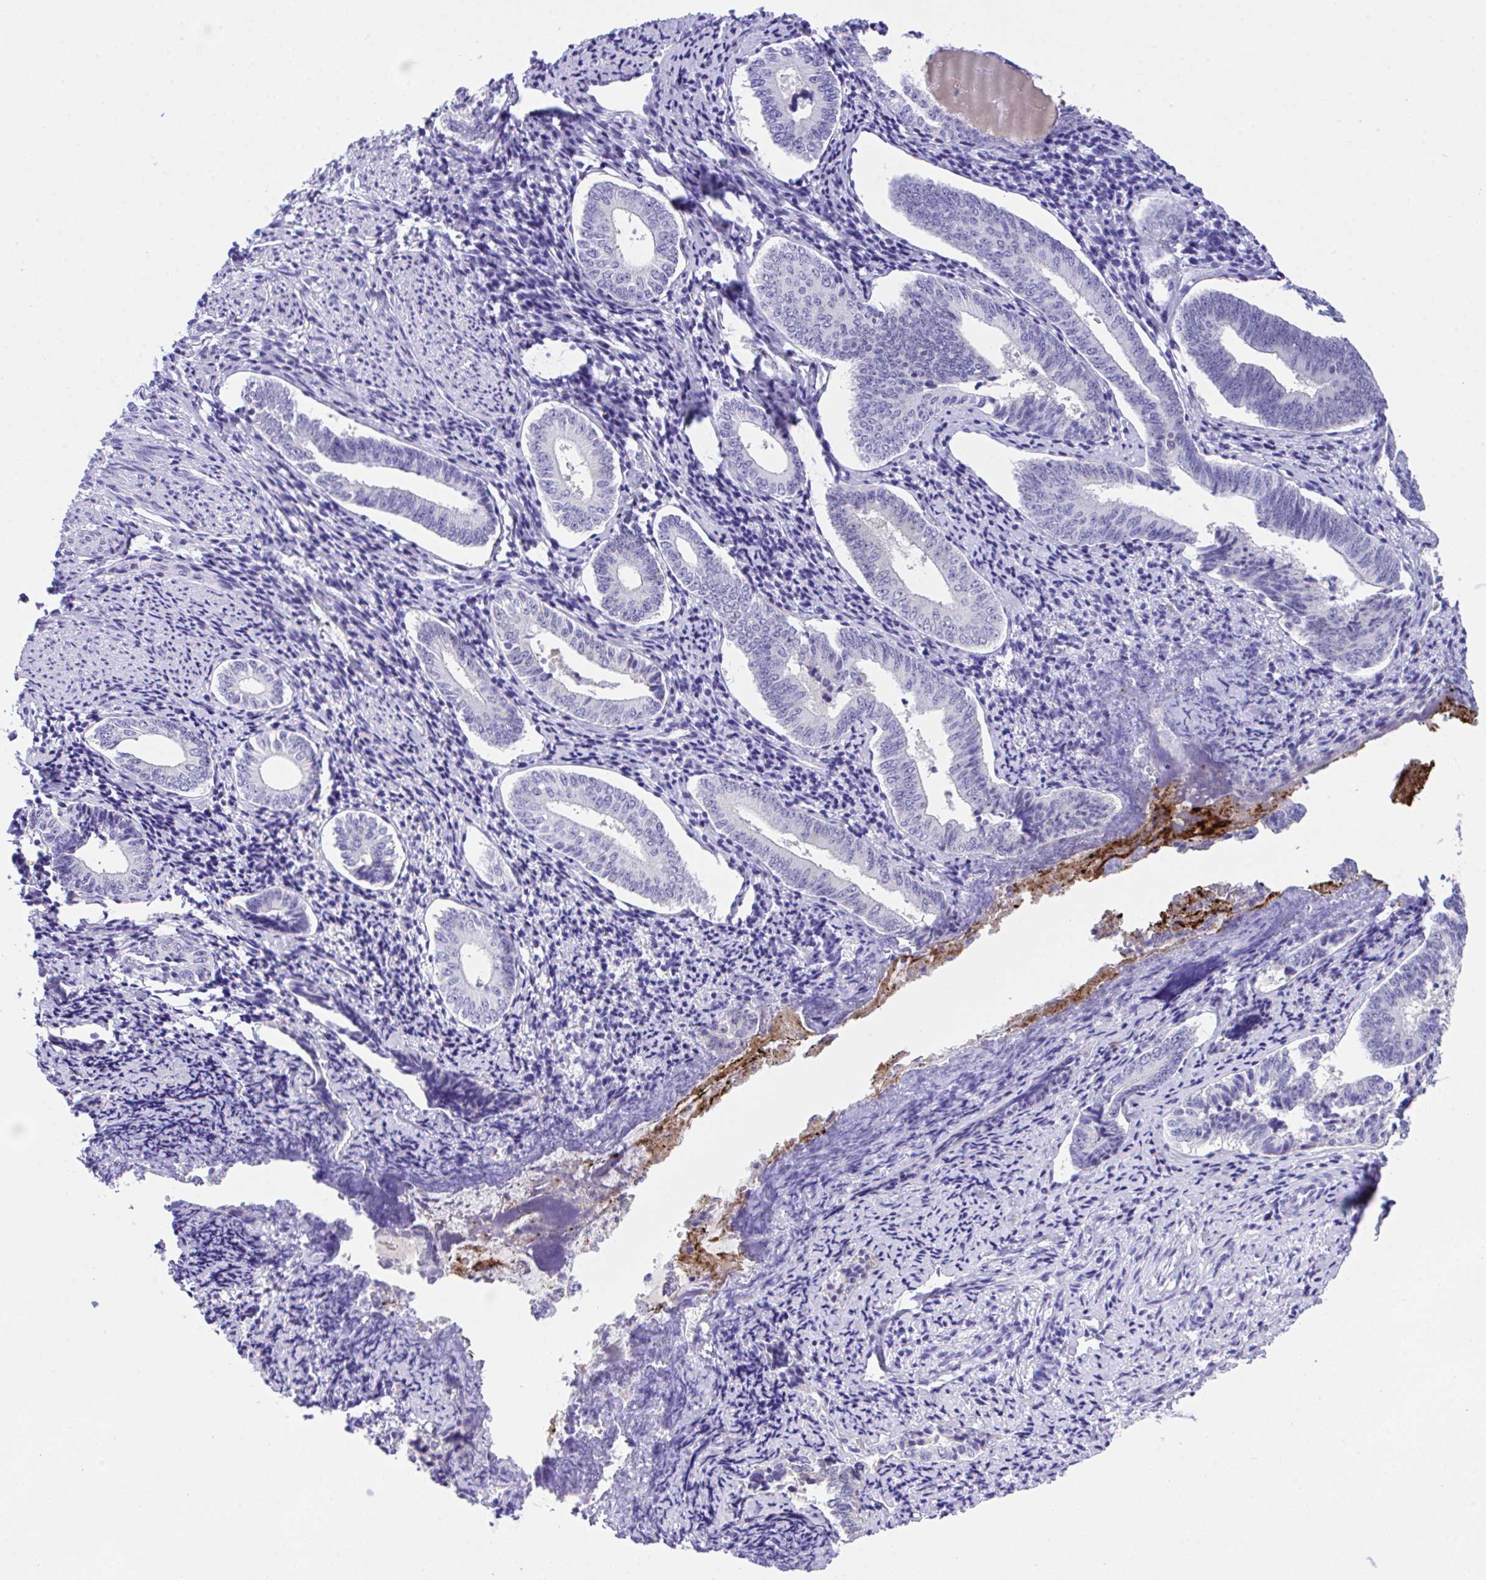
{"staining": {"intensity": "negative", "quantity": "none", "location": "none"}, "tissue": "cervical cancer", "cell_type": "Tumor cells", "image_type": "cancer", "snomed": [{"axis": "morphology", "description": "Squamous cell carcinoma, NOS"}, {"axis": "topography", "description": "Cervix"}], "caption": "Immunohistochemistry (IHC) histopathology image of human squamous cell carcinoma (cervical) stained for a protein (brown), which displays no positivity in tumor cells. (DAB (3,3'-diaminobenzidine) immunohistochemistry (IHC) with hematoxylin counter stain).", "gene": "HOXB4", "patient": {"sex": "female", "age": 59}}